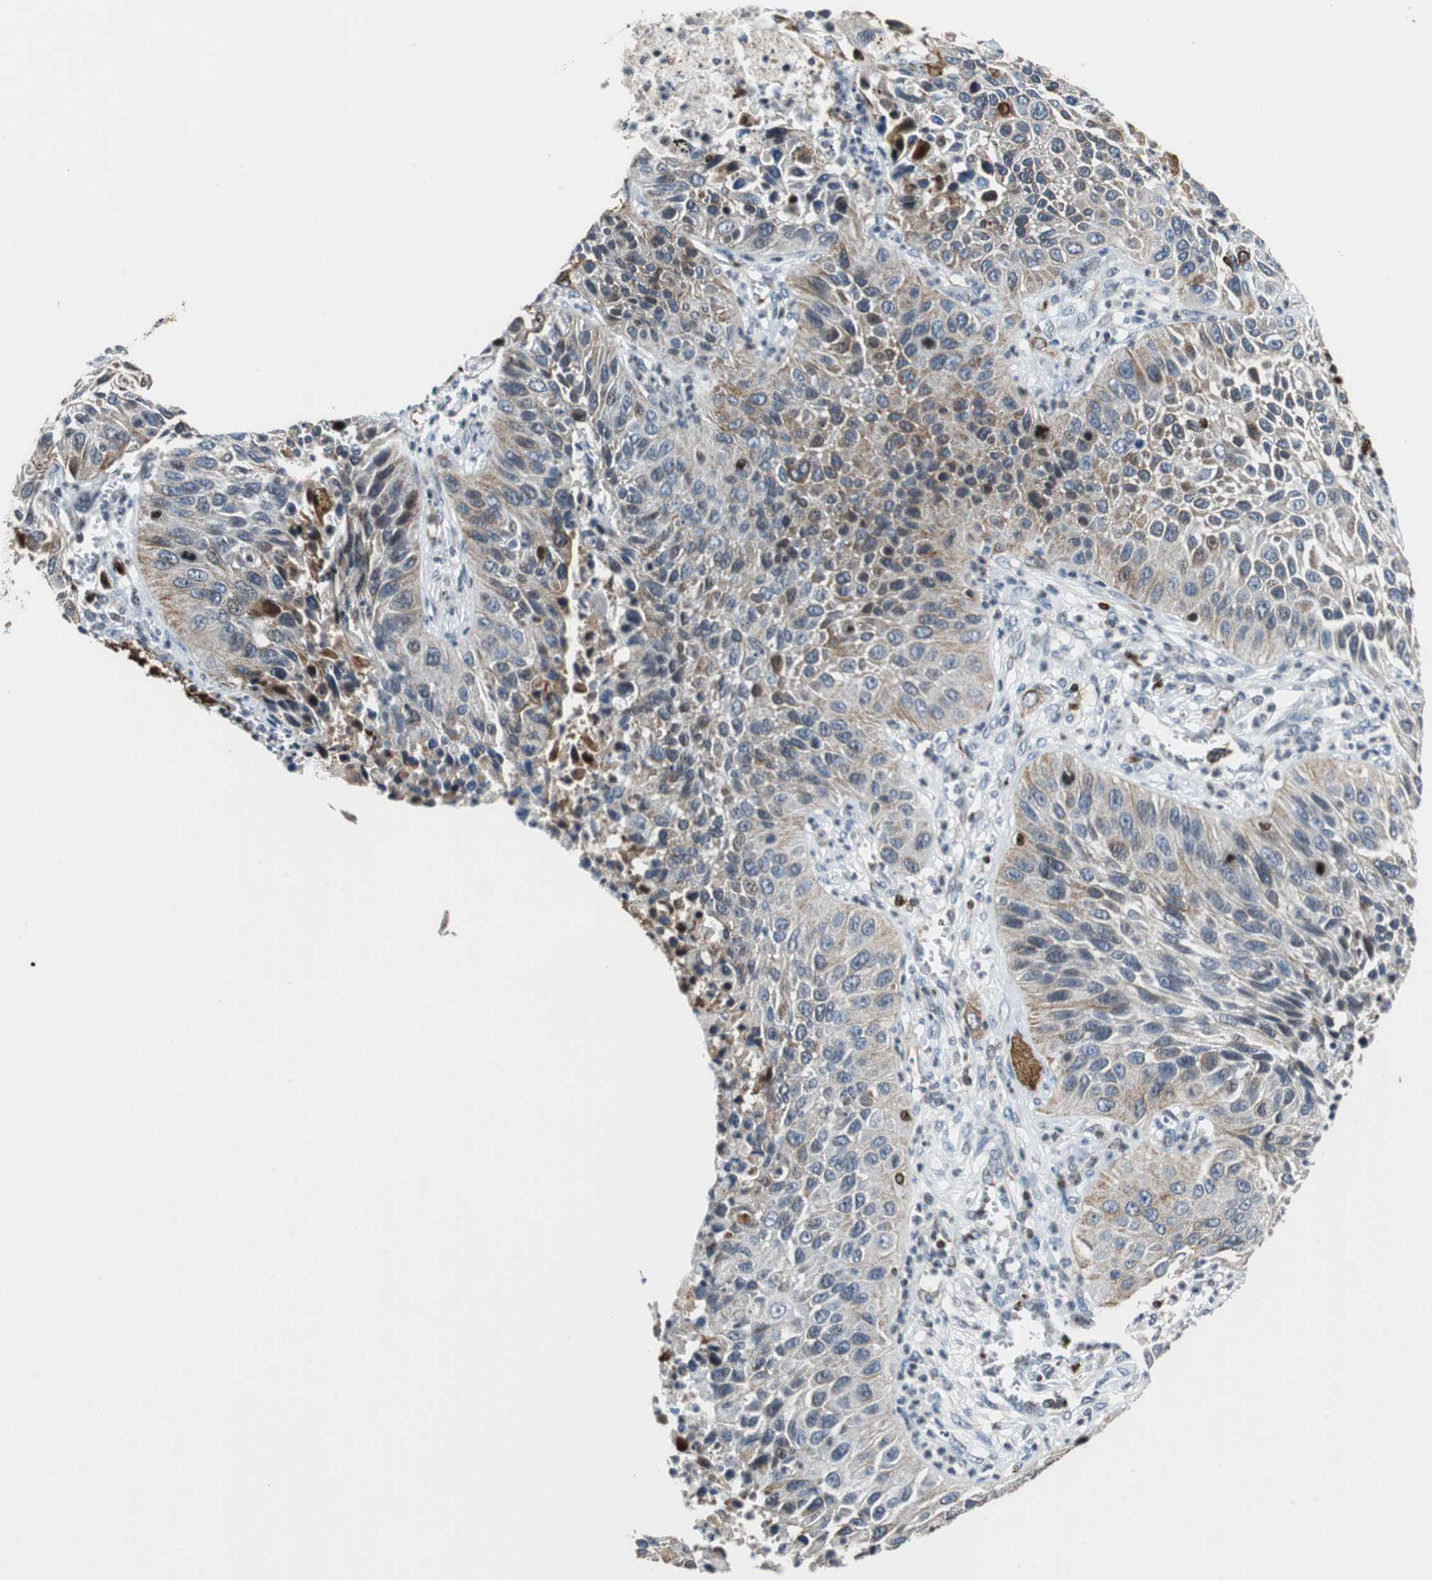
{"staining": {"intensity": "weak", "quantity": "25%-75%", "location": "cytoplasmic/membranous"}, "tissue": "lung cancer", "cell_type": "Tumor cells", "image_type": "cancer", "snomed": [{"axis": "morphology", "description": "Squamous cell carcinoma, NOS"}, {"axis": "topography", "description": "Lung"}], "caption": "Lung squamous cell carcinoma stained with immunohistochemistry shows weak cytoplasmic/membranous expression in approximately 25%-75% of tumor cells.", "gene": "TUBA4A", "patient": {"sex": "female", "age": 76}}